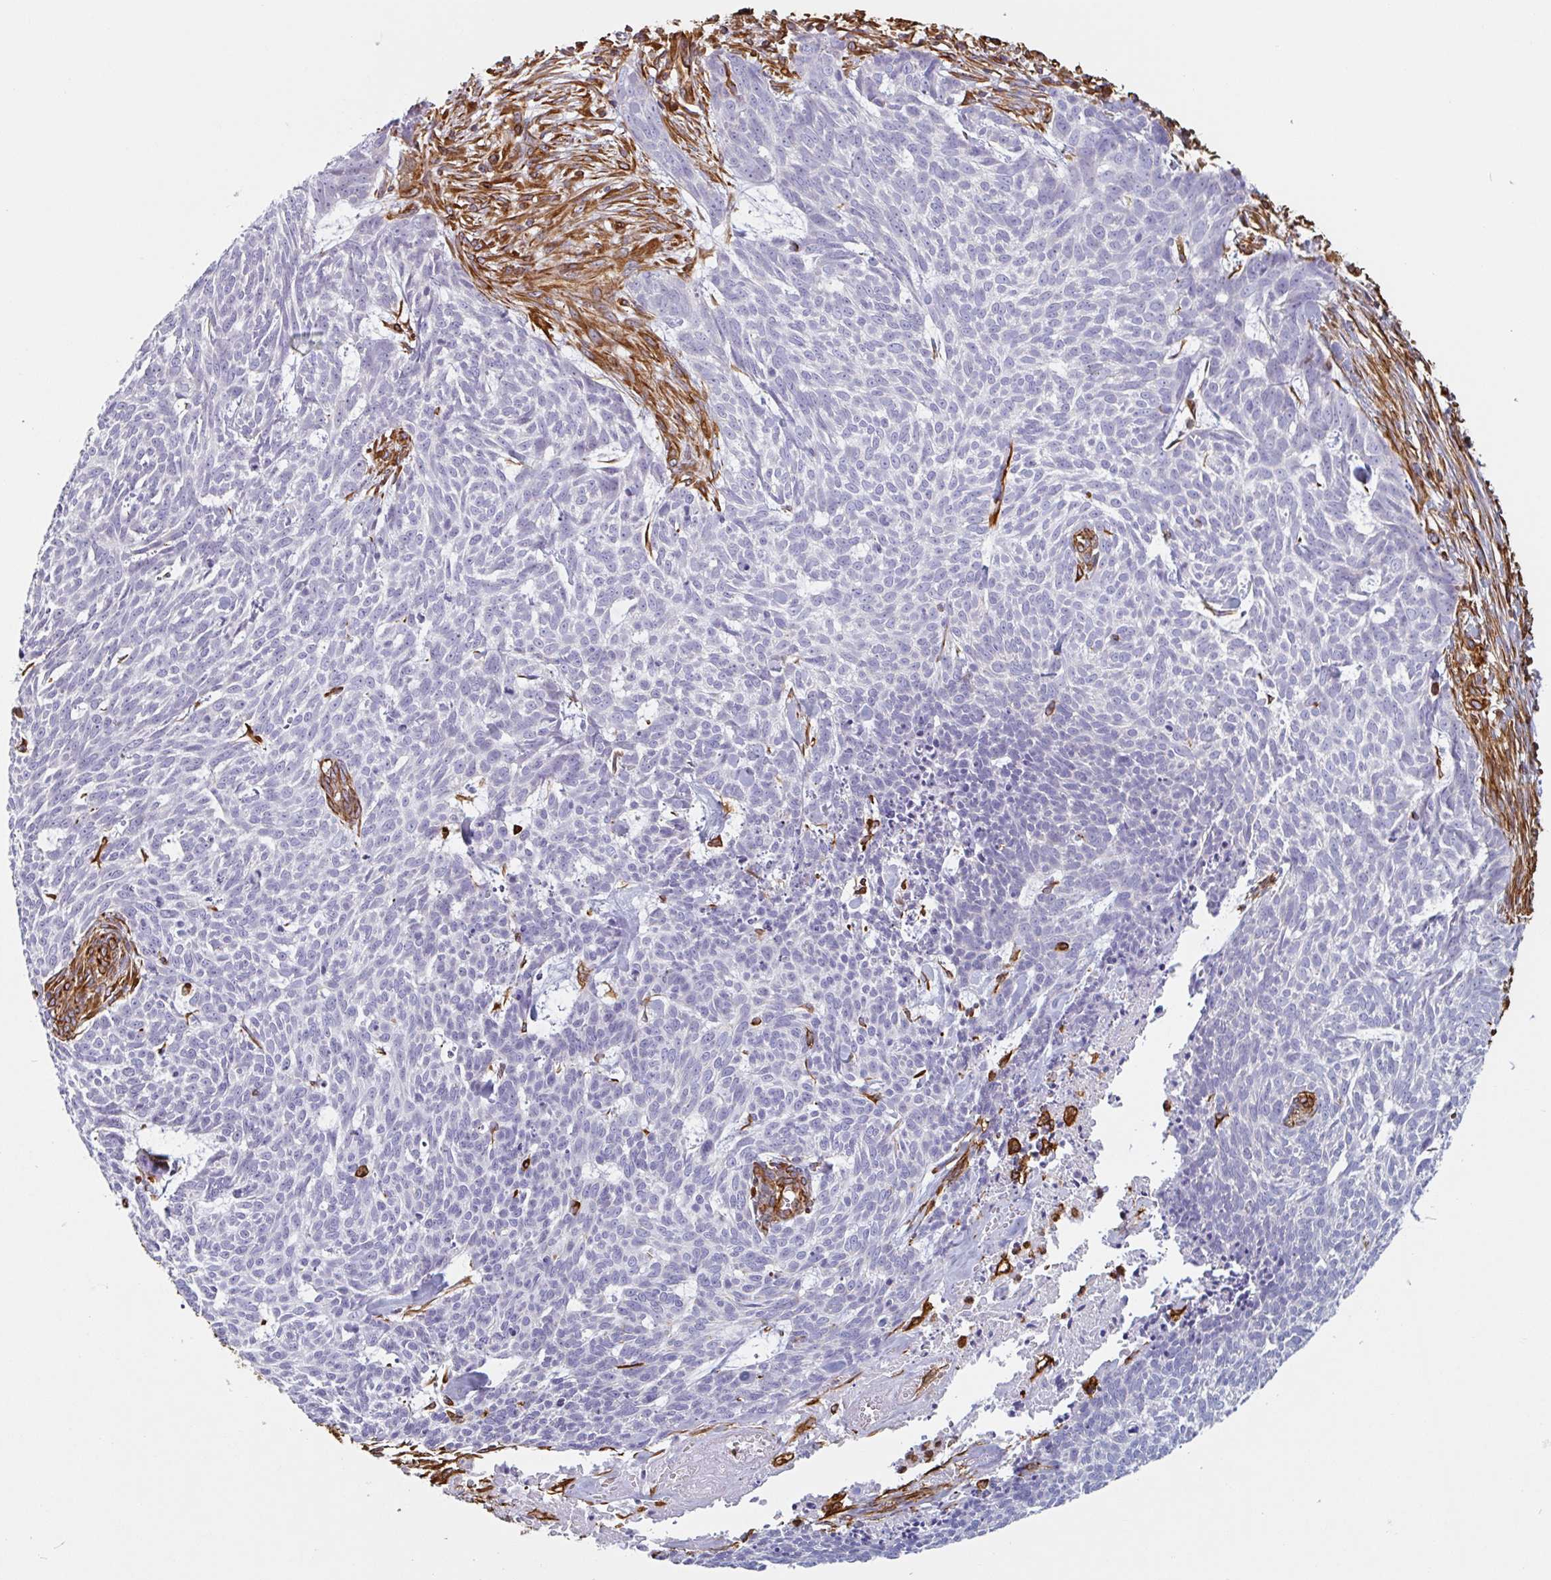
{"staining": {"intensity": "negative", "quantity": "none", "location": "none"}, "tissue": "skin cancer", "cell_type": "Tumor cells", "image_type": "cancer", "snomed": [{"axis": "morphology", "description": "Basal cell carcinoma"}, {"axis": "topography", "description": "Skin"}], "caption": "The immunohistochemistry histopathology image has no significant positivity in tumor cells of basal cell carcinoma (skin) tissue. (Stains: DAB immunohistochemistry (IHC) with hematoxylin counter stain, Microscopy: brightfield microscopy at high magnification).", "gene": "PPFIA1", "patient": {"sex": "female", "age": 93}}